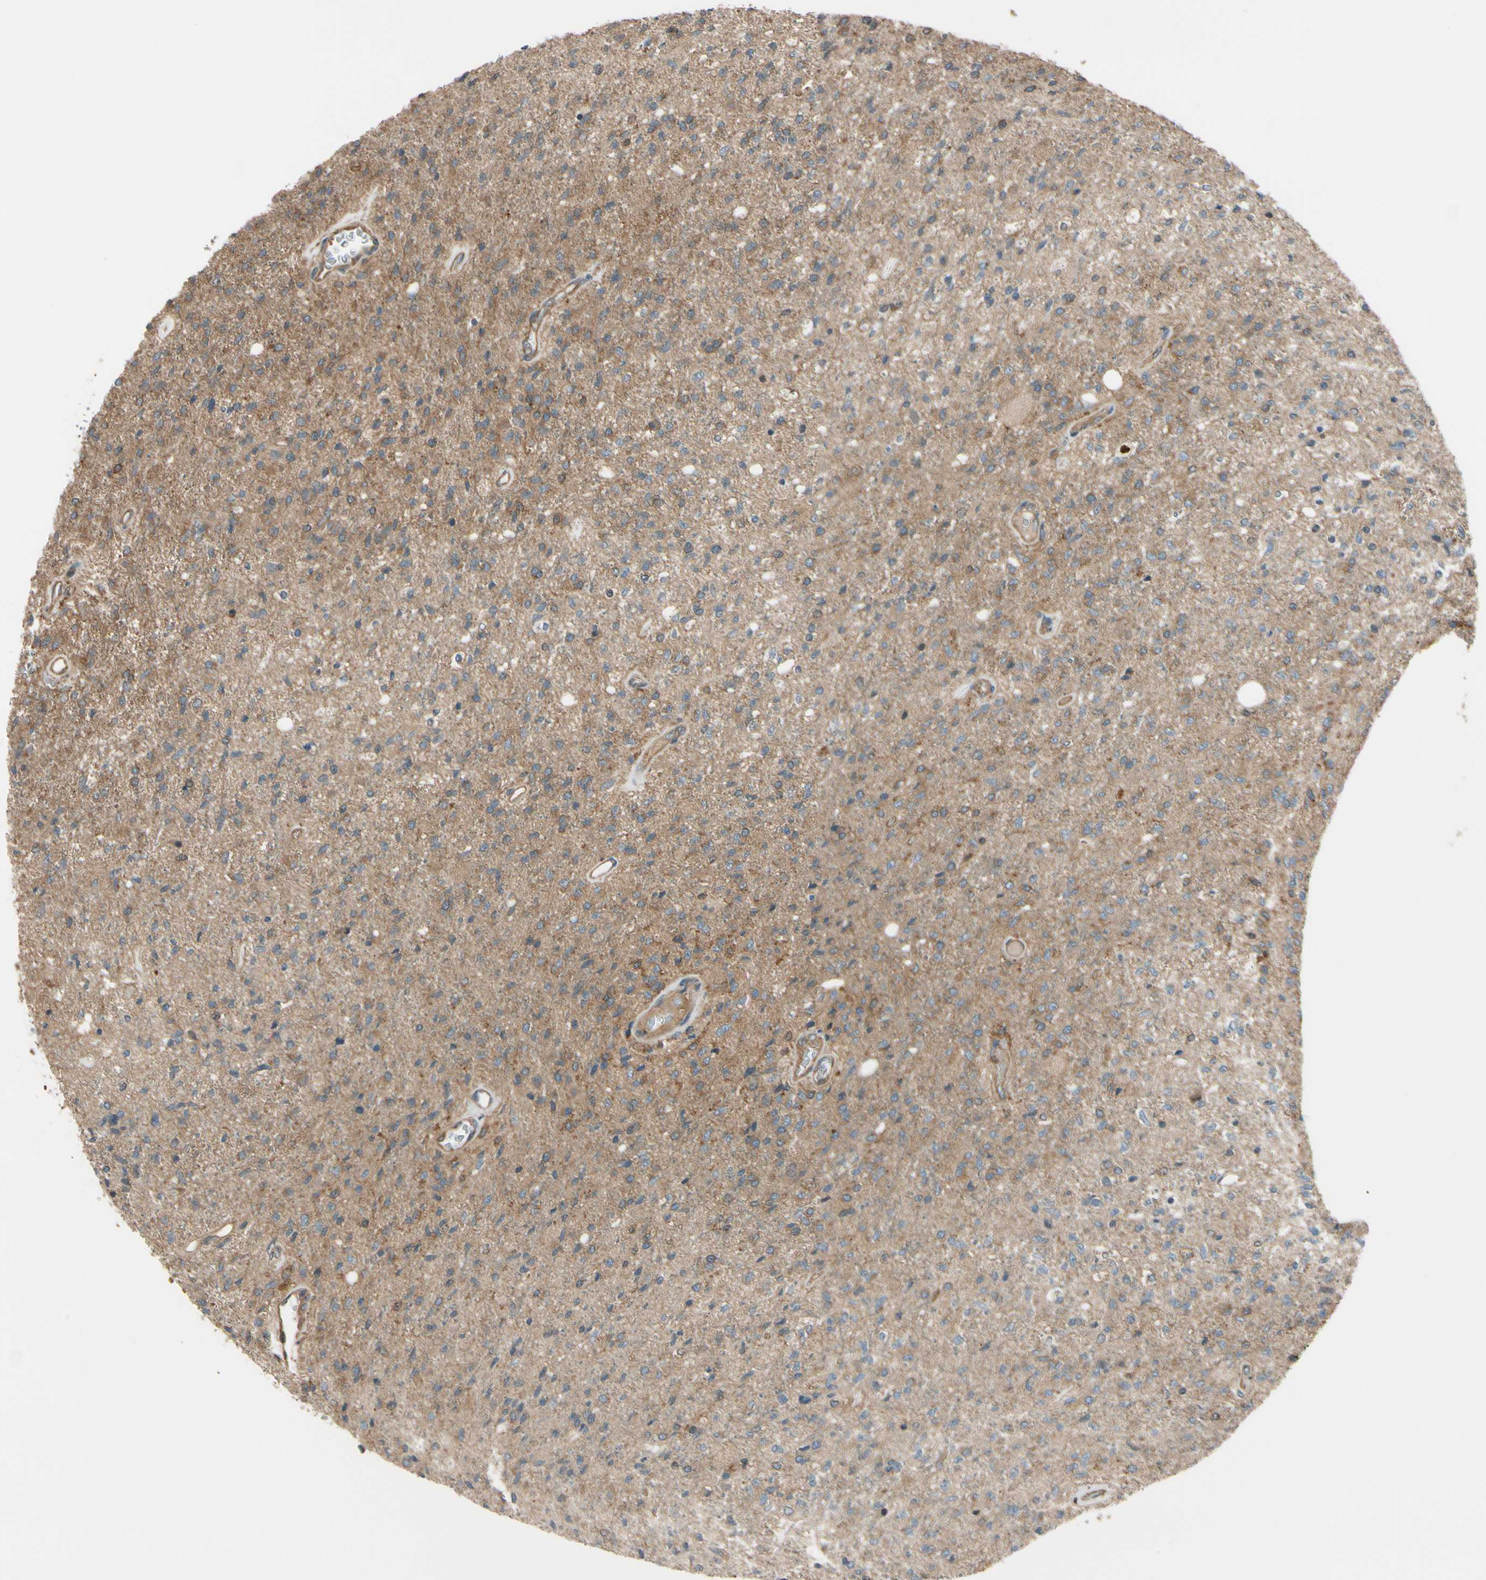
{"staining": {"intensity": "moderate", "quantity": "25%-75%", "location": "cytoplasmic/membranous"}, "tissue": "glioma", "cell_type": "Tumor cells", "image_type": "cancer", "snomed": [{"axis": "morphology", "description": "Normal tissue, NOS"}, {"axis": "morphology", "description": "Glioma, malignant, High grade"}, {"axis": "topography", "description": "Cerebral cortex"}], "caption": "Protein analysis of glioma tissue exhibits moderate cytoplasmic/membranous positivity in approximately 25%-75% of tumor cells.", "gene": "EPS15", "patient": {"sex": "male", "age": 77}}